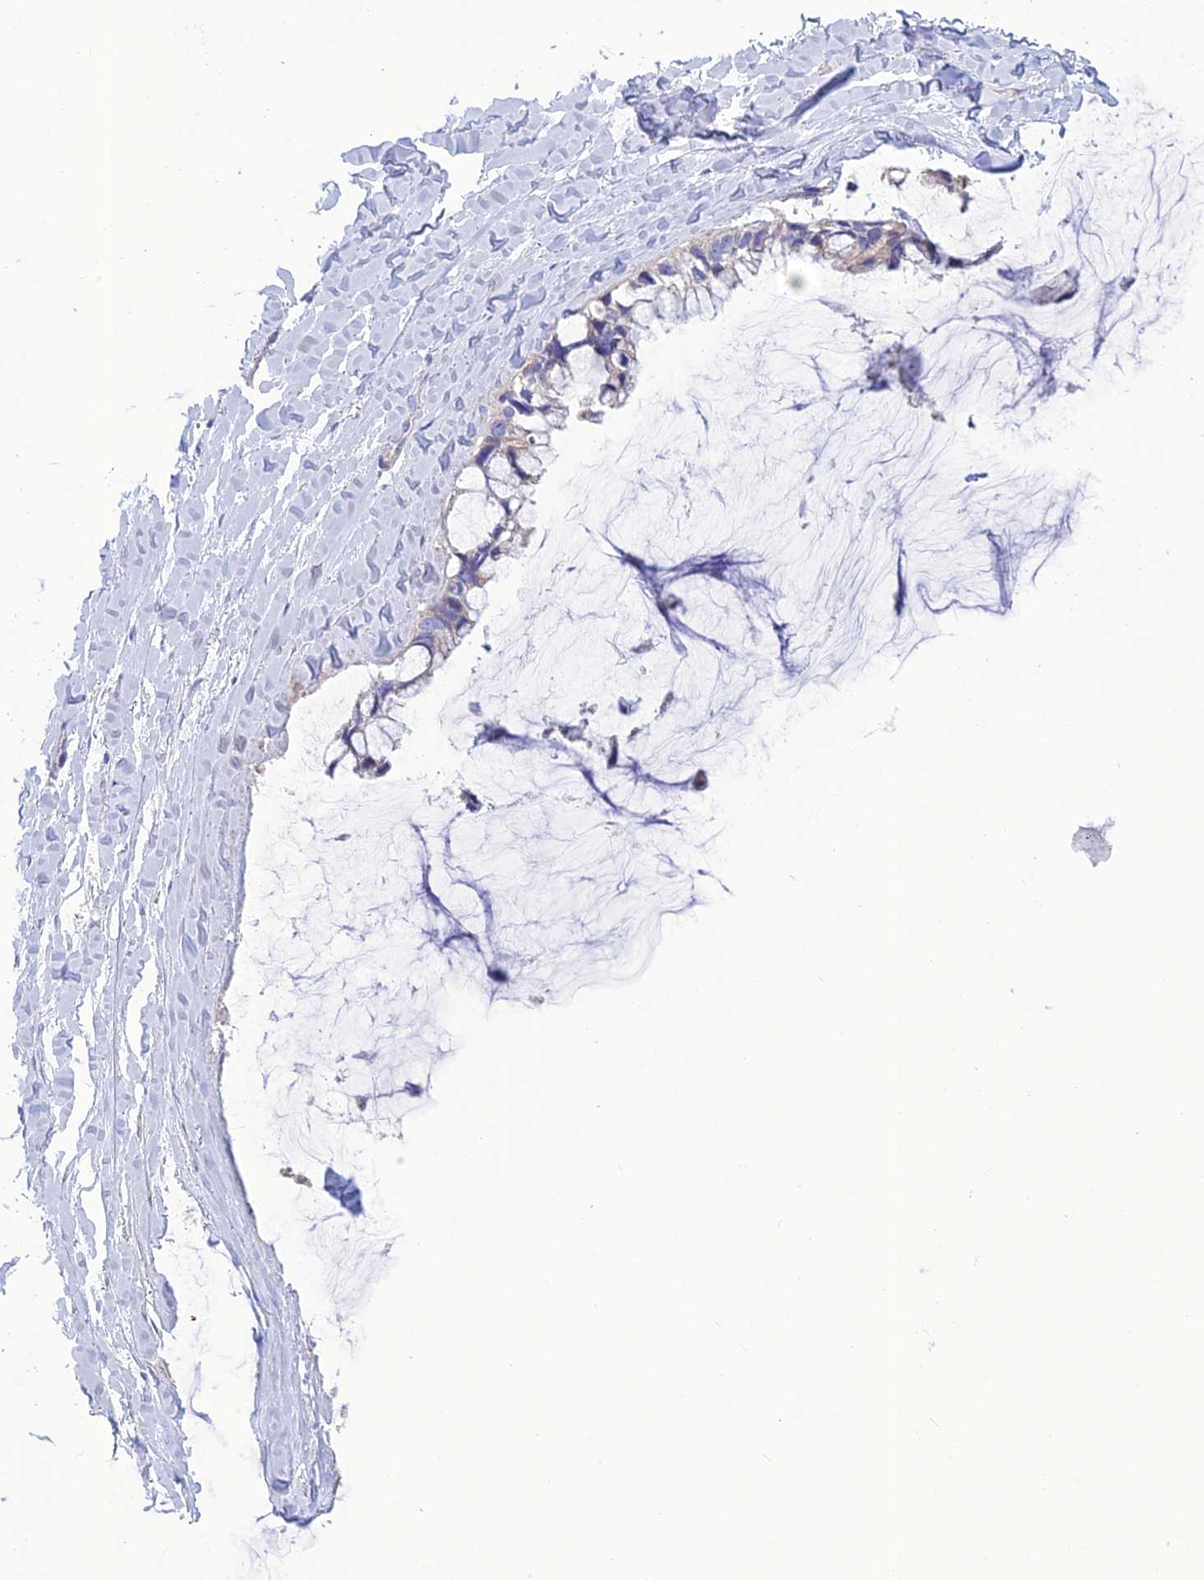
{"staining": {"intensity": "negative", "quantity": "none", "location": "none"}, "tissue": "ovarian cancer", "cell_type": "Tumor cells", "image_type": "cancer", "snomed": [{"axis": "morphology", "description": "Cystadenocarcinoma, mucinous, NOS"}, {"axis": "topography", "description": "Ovary"}], "caption": "Immunohistochemistry of ovarian mucinous cystadenocarcinoma exhibits no staining in tumor cells. (Stains: DAB immunohistochemistry with hematoxylin counter stain, Microscopy: brightfield microscopy at high magnification).", "gene": "BHMT2", "patient": {"sex": "female", "age": 39}}